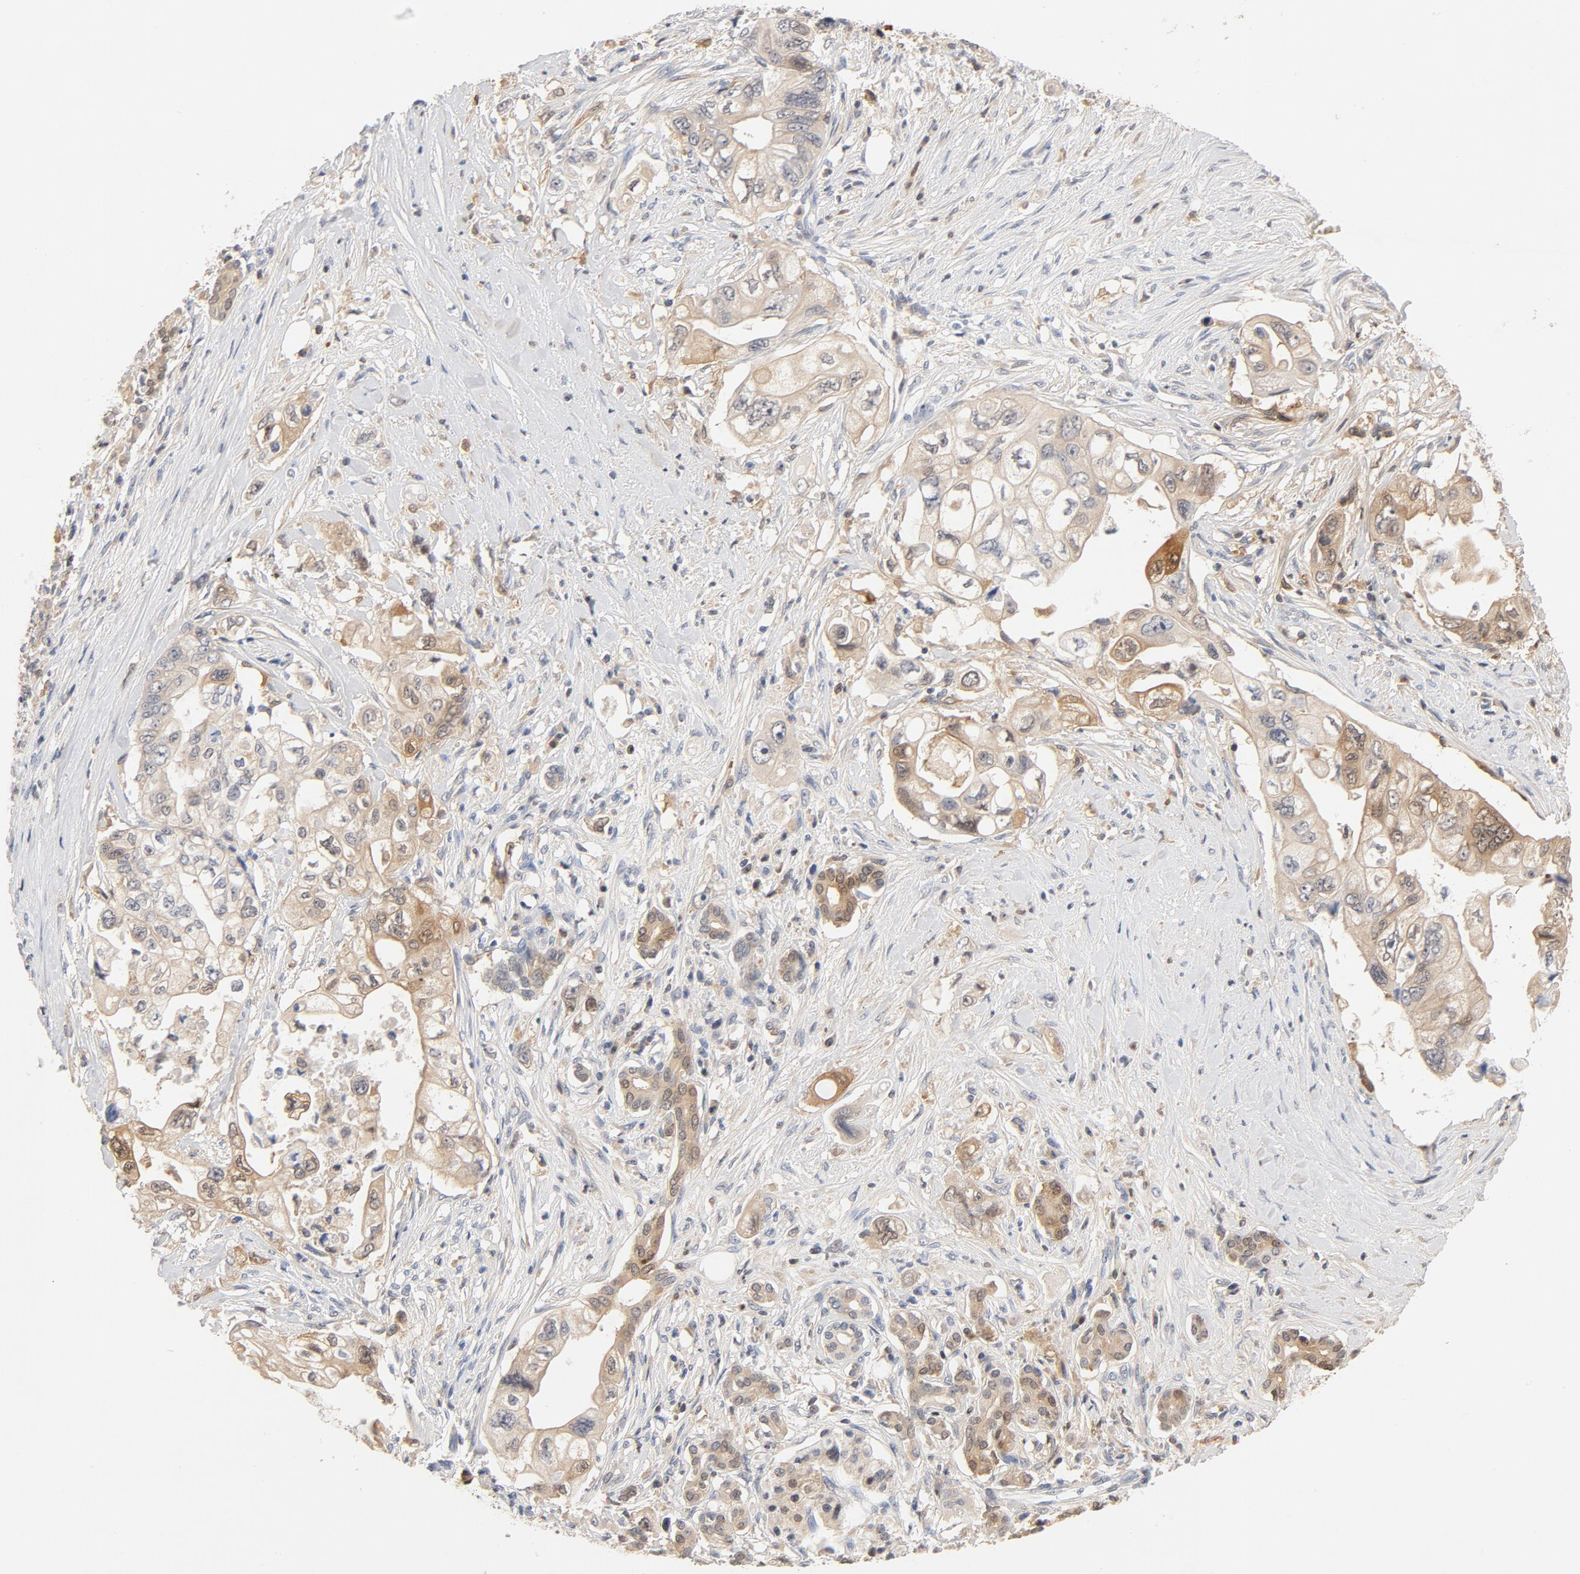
{"staining": {"intensity": "moderate", "quantity": "25%-75%", "location": "cytoplasmic/membranous"}, "tissue": "pancreatic cancer", "cell_type": "Tumor cells", "image_type": "cancer", "snomed": [{"axis": "morphology", "description": "Normal tissue, NOS"}, {"axis": "topography", "description": "Pancreas"}], "caption": "Immunohistochemistry image of neoplastic tissue: human pancreatic cancer stained using immunohistochemistry (IHC) demonstrates medium levels of moderate protein expression localized specifically in the cytoplasmic/membranous of tumor cells, appearing as a cytoplasmic/membranous brown color.", "gene": "STAT1", "patient": {"sex": "male", "age": 42}}